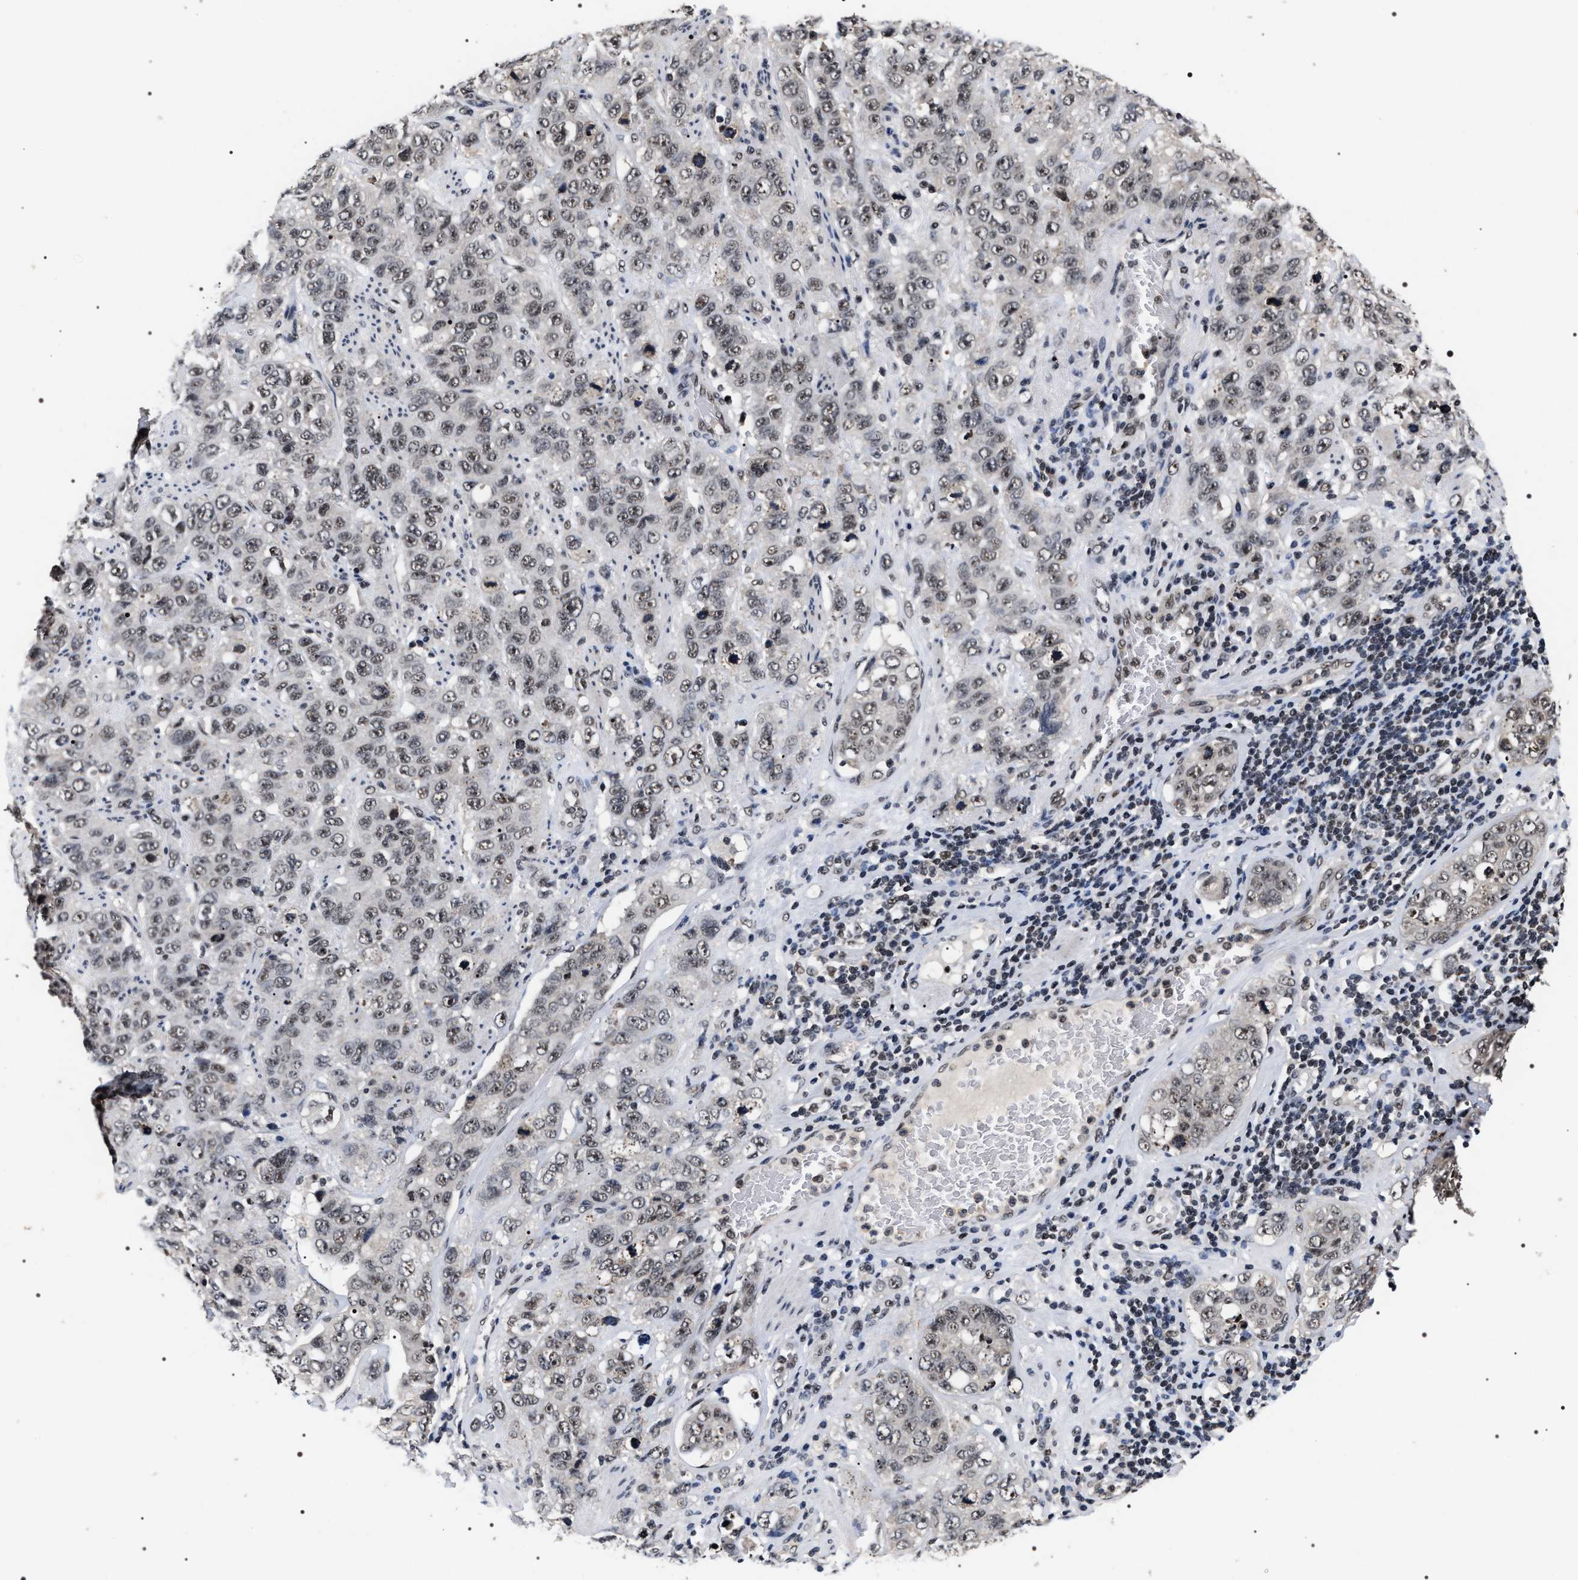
{"staining": {"intensity": "weak", "quantity": ">75%", "location": "nuclear"}, "tissue": "stomach cancer", "cell_type": "Tumor cells", "image_type": "cancer", "snomed": [{"axis": "morphology", "description": "Adenocarcinoma, NOS"}, {"axis": "topography", "description": "Stomach"}], "caption": "Protein expression analysis of human stomach cancer (adenocarcinoma) reveals weak nuclear expression in approximately >75% of tumor cells.", "gene": "RRP1B", "patient": {"sex": "male", "age": 48}}